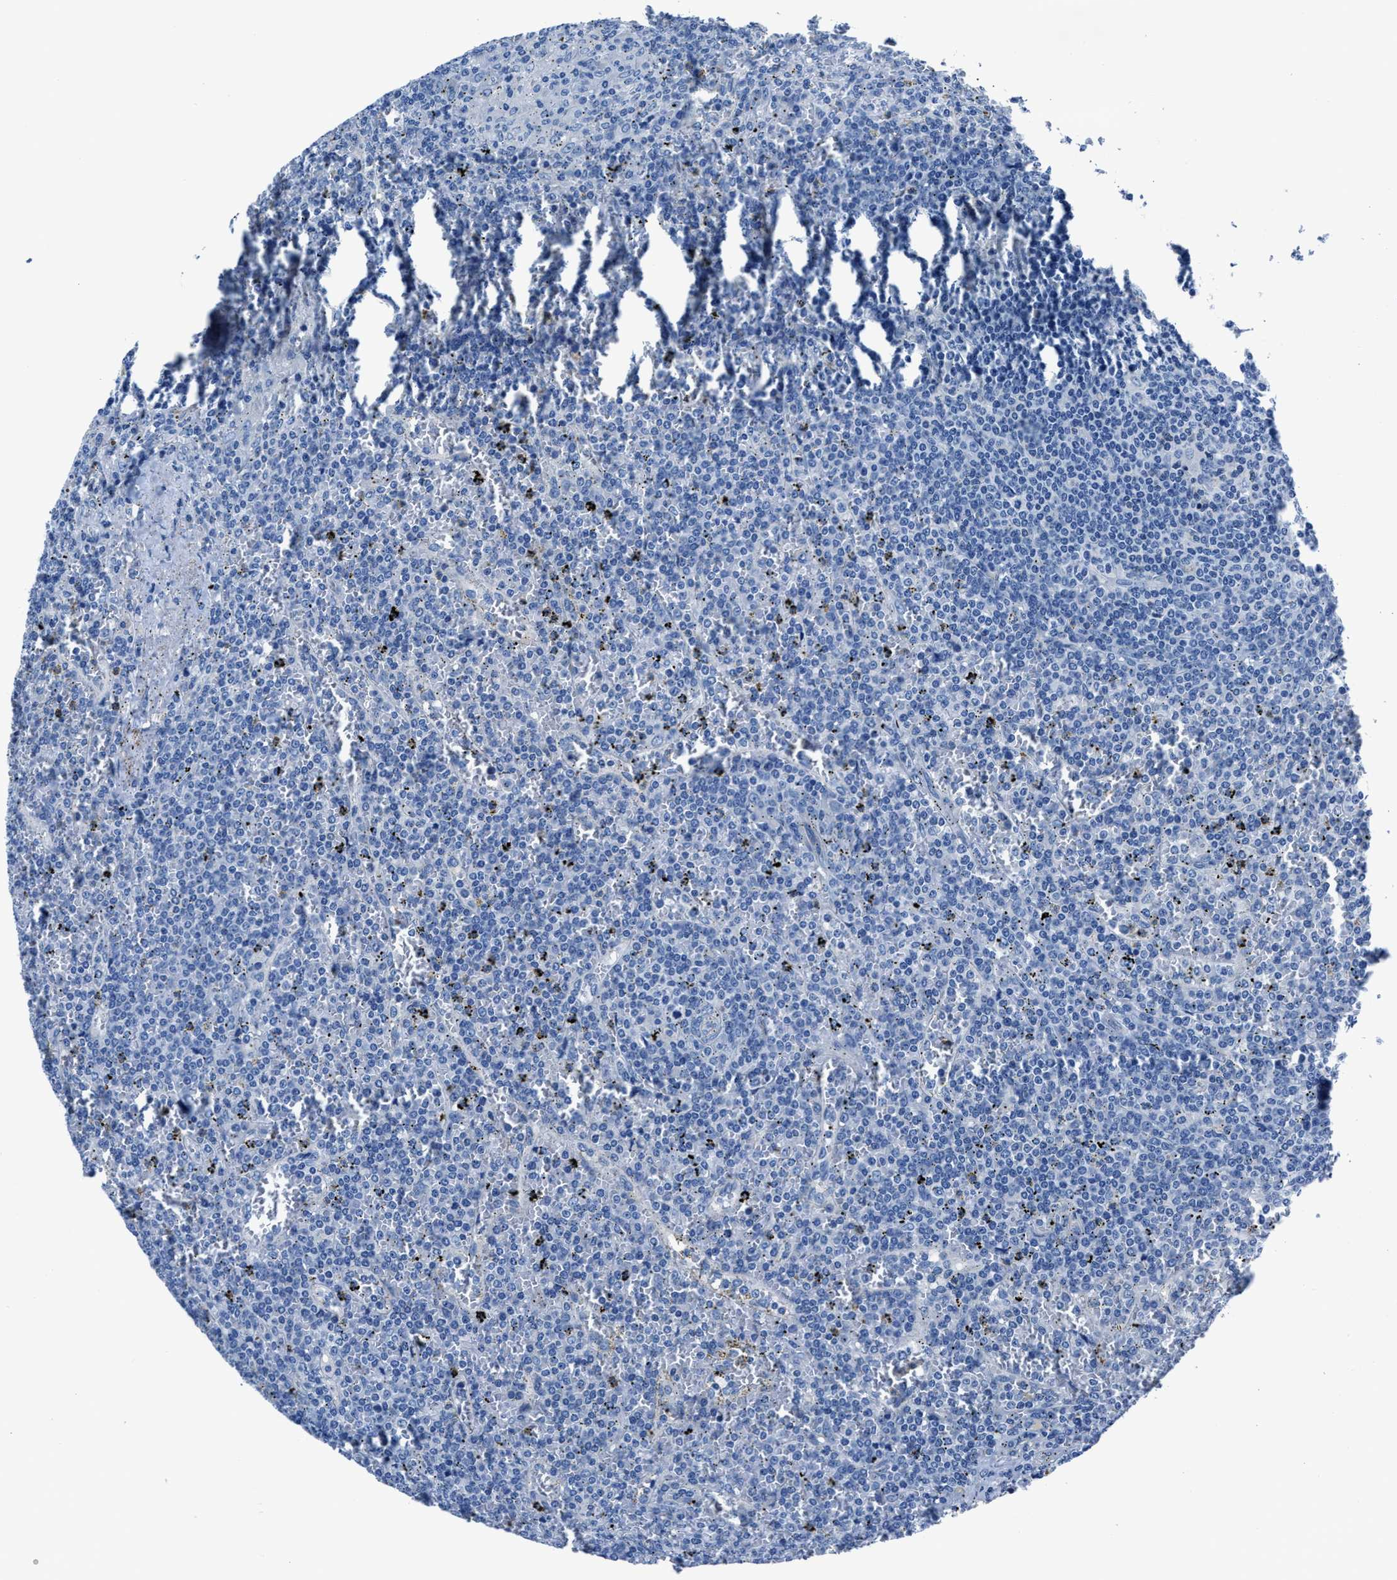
{"staining": {"intensity": "negative", "quantity": "none", "location": "none"}, "tissue": "lymphoma", "cell_type": "Tumor cells", "image_type": "cancer", "snomed": [{"axis": "morphology", "description": "Malignant lymphoma, non-Hodgkin's type, Low grade"}, {"axis": "topography", "description": "Spleen"}], "caption": "This photomicrograph is of lymphoma stained with immunohistochemistry (IHC) to label a protein in brown with the nuclei are counter-stained blue. There is no staining in tumor cells. (Immunohistochemistry, brightfield microscopy, high magnification).", "gene": "LMO7", "patient": {"sex": "female", "age": 19}}